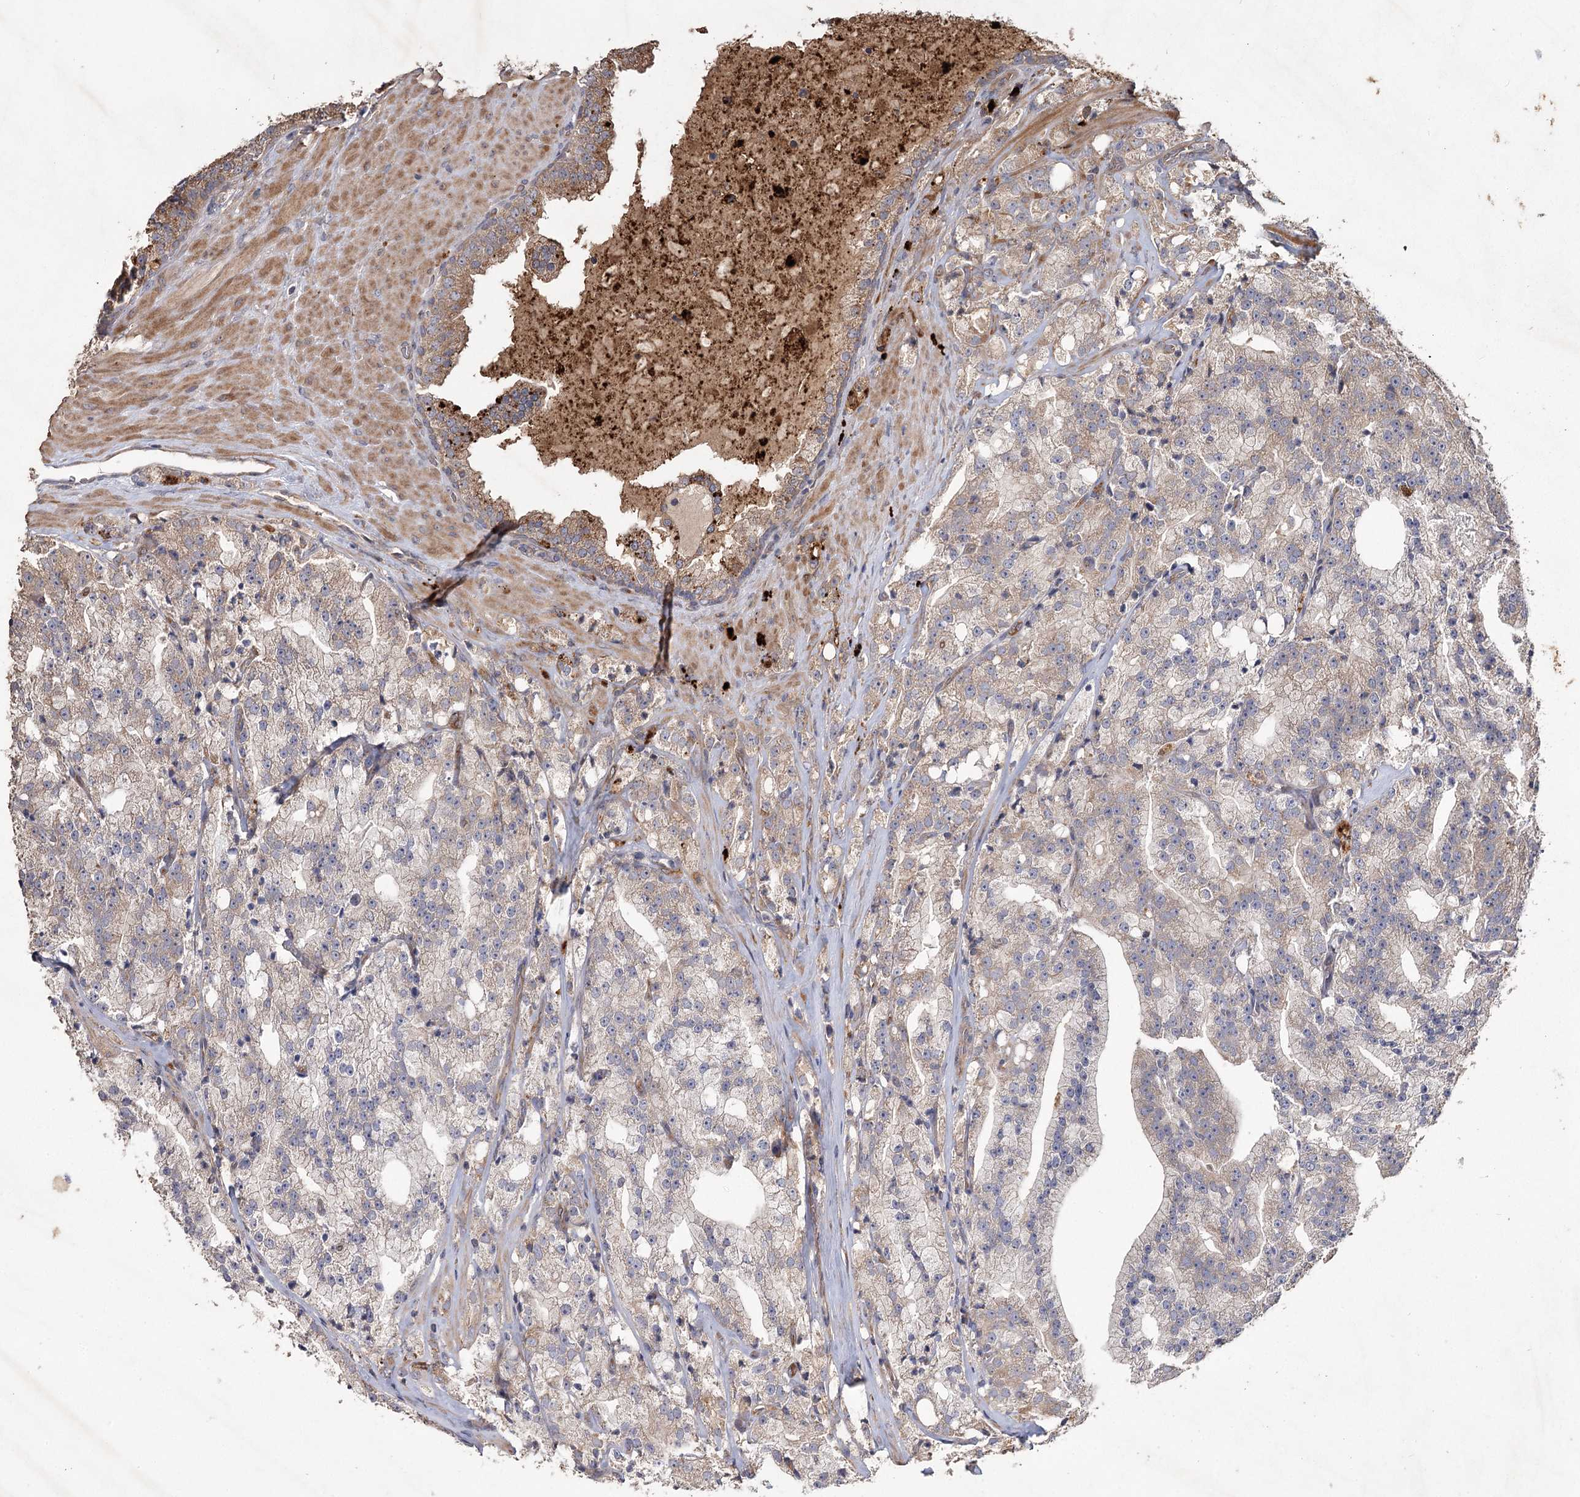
{"staining": {"intensity": "weak", "quantity": "25%-75%", "location": "cytoplasmic/membranous"}, "tissue": "prostate cancer", "cell_type": "Tumor cells", "image_type": "cancer", "snomed": [{"axis": "morphology", "description": "Adenocarcinoma, High grade"}, {"axis": "topography", "description": "Prostate"}], "caption": "This is an image of immunohistochemistry staining of high-grade adenocarcinoma (prostate), which shows weak expression in the cytoplasmic/membranous of tumor cells.", "gene": "RIN2", "patient": {"sex": "male", "age": 64}}